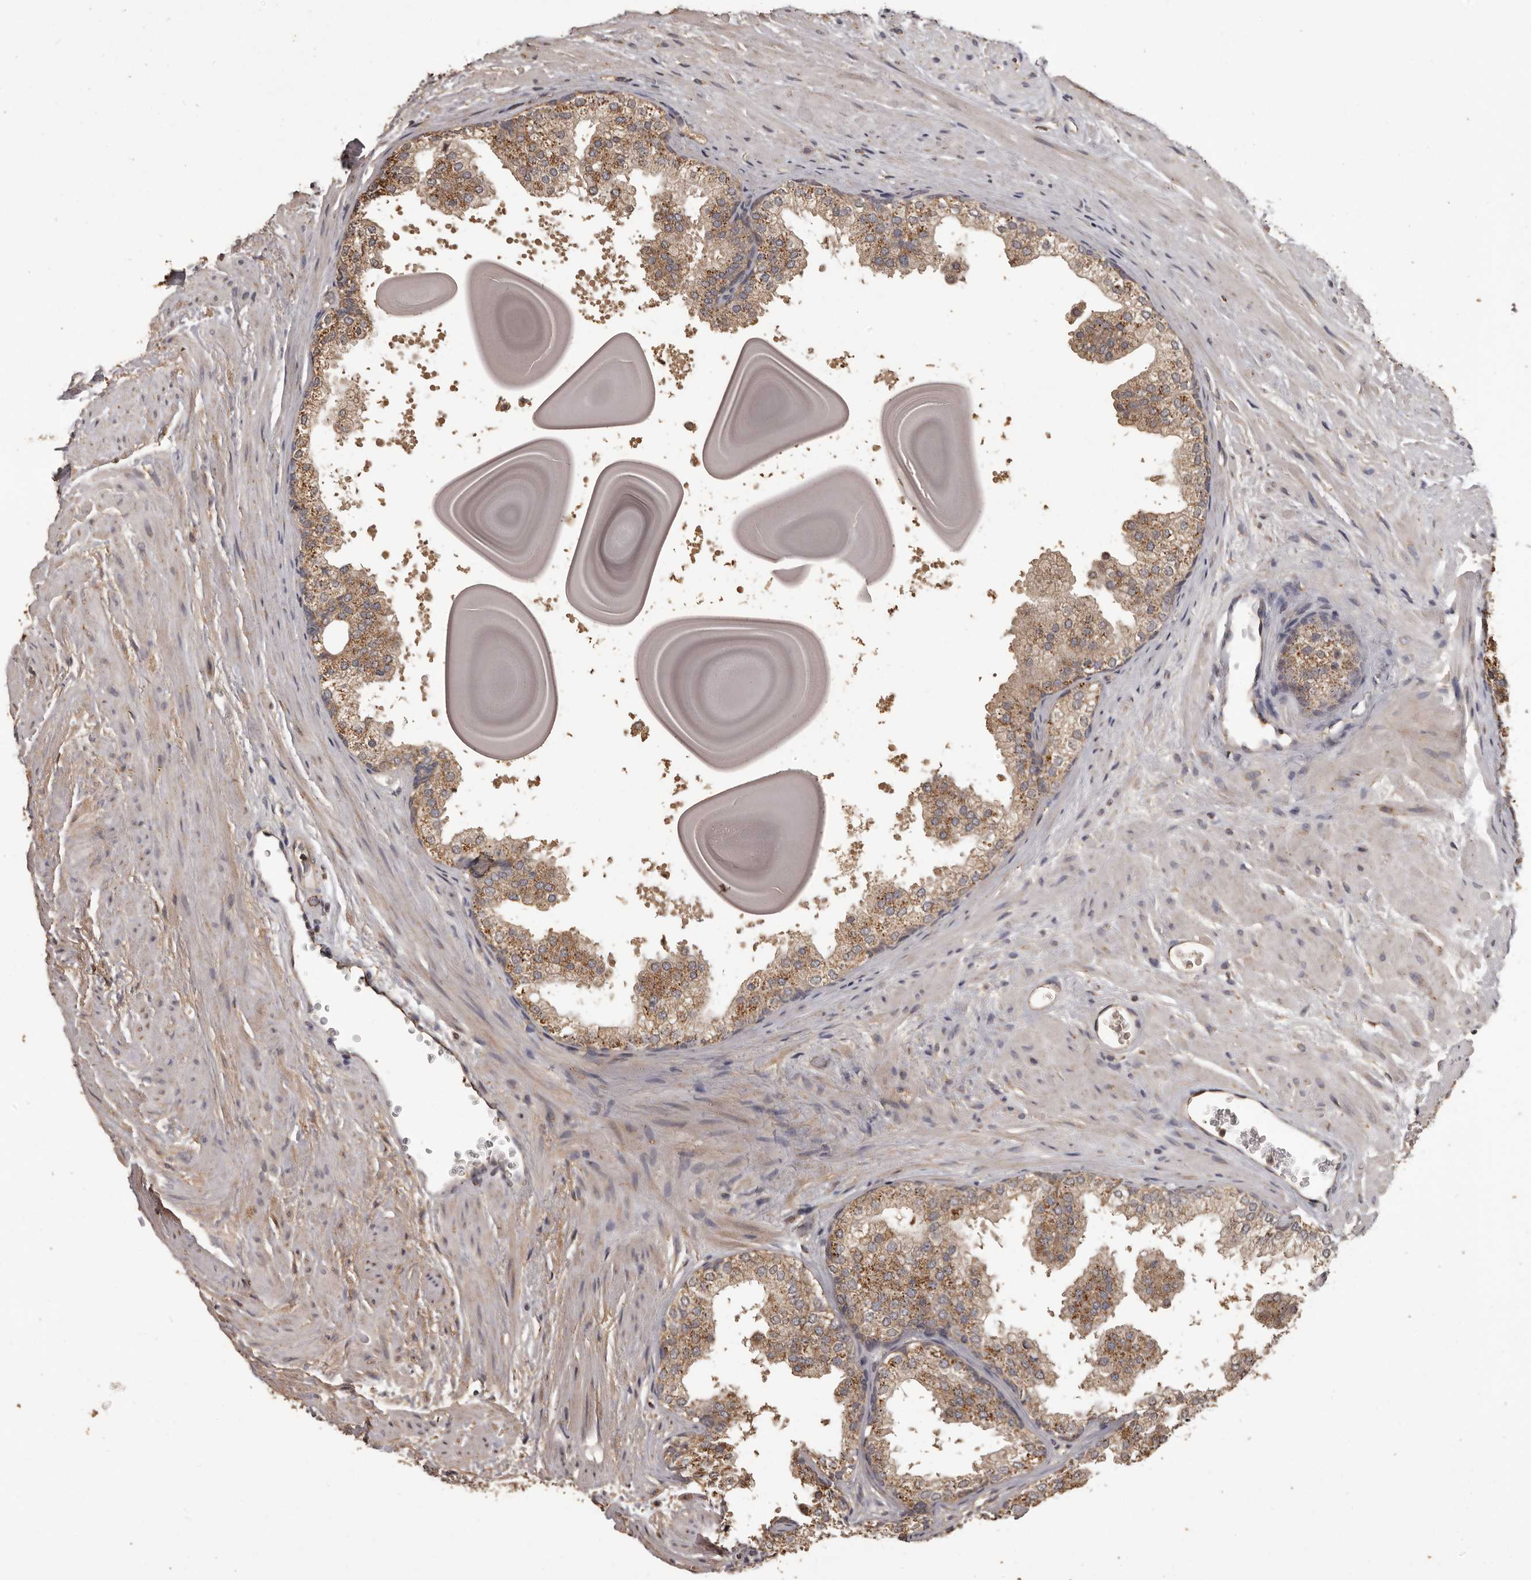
{"staining": {"intensity": "moderate", "quantity": ">75%", "location": "cytoplasmic/membranous"}, "tissue": "prostate", "cell_type": "Glandular cells", "image_type": "normal", "snomed": [{"axis": "morphology", "description": "Normal tissue, NOS"}, {"axis": "topography", "description": "Prostate"}], "caption": "Moderate cytoplasmic/membranous staining for a protein is seen in approximately >75% of glandular cells of normal prostate using IHC.", "gene": "MGAT5", "patient": {"sex": "male", "age": 48}}